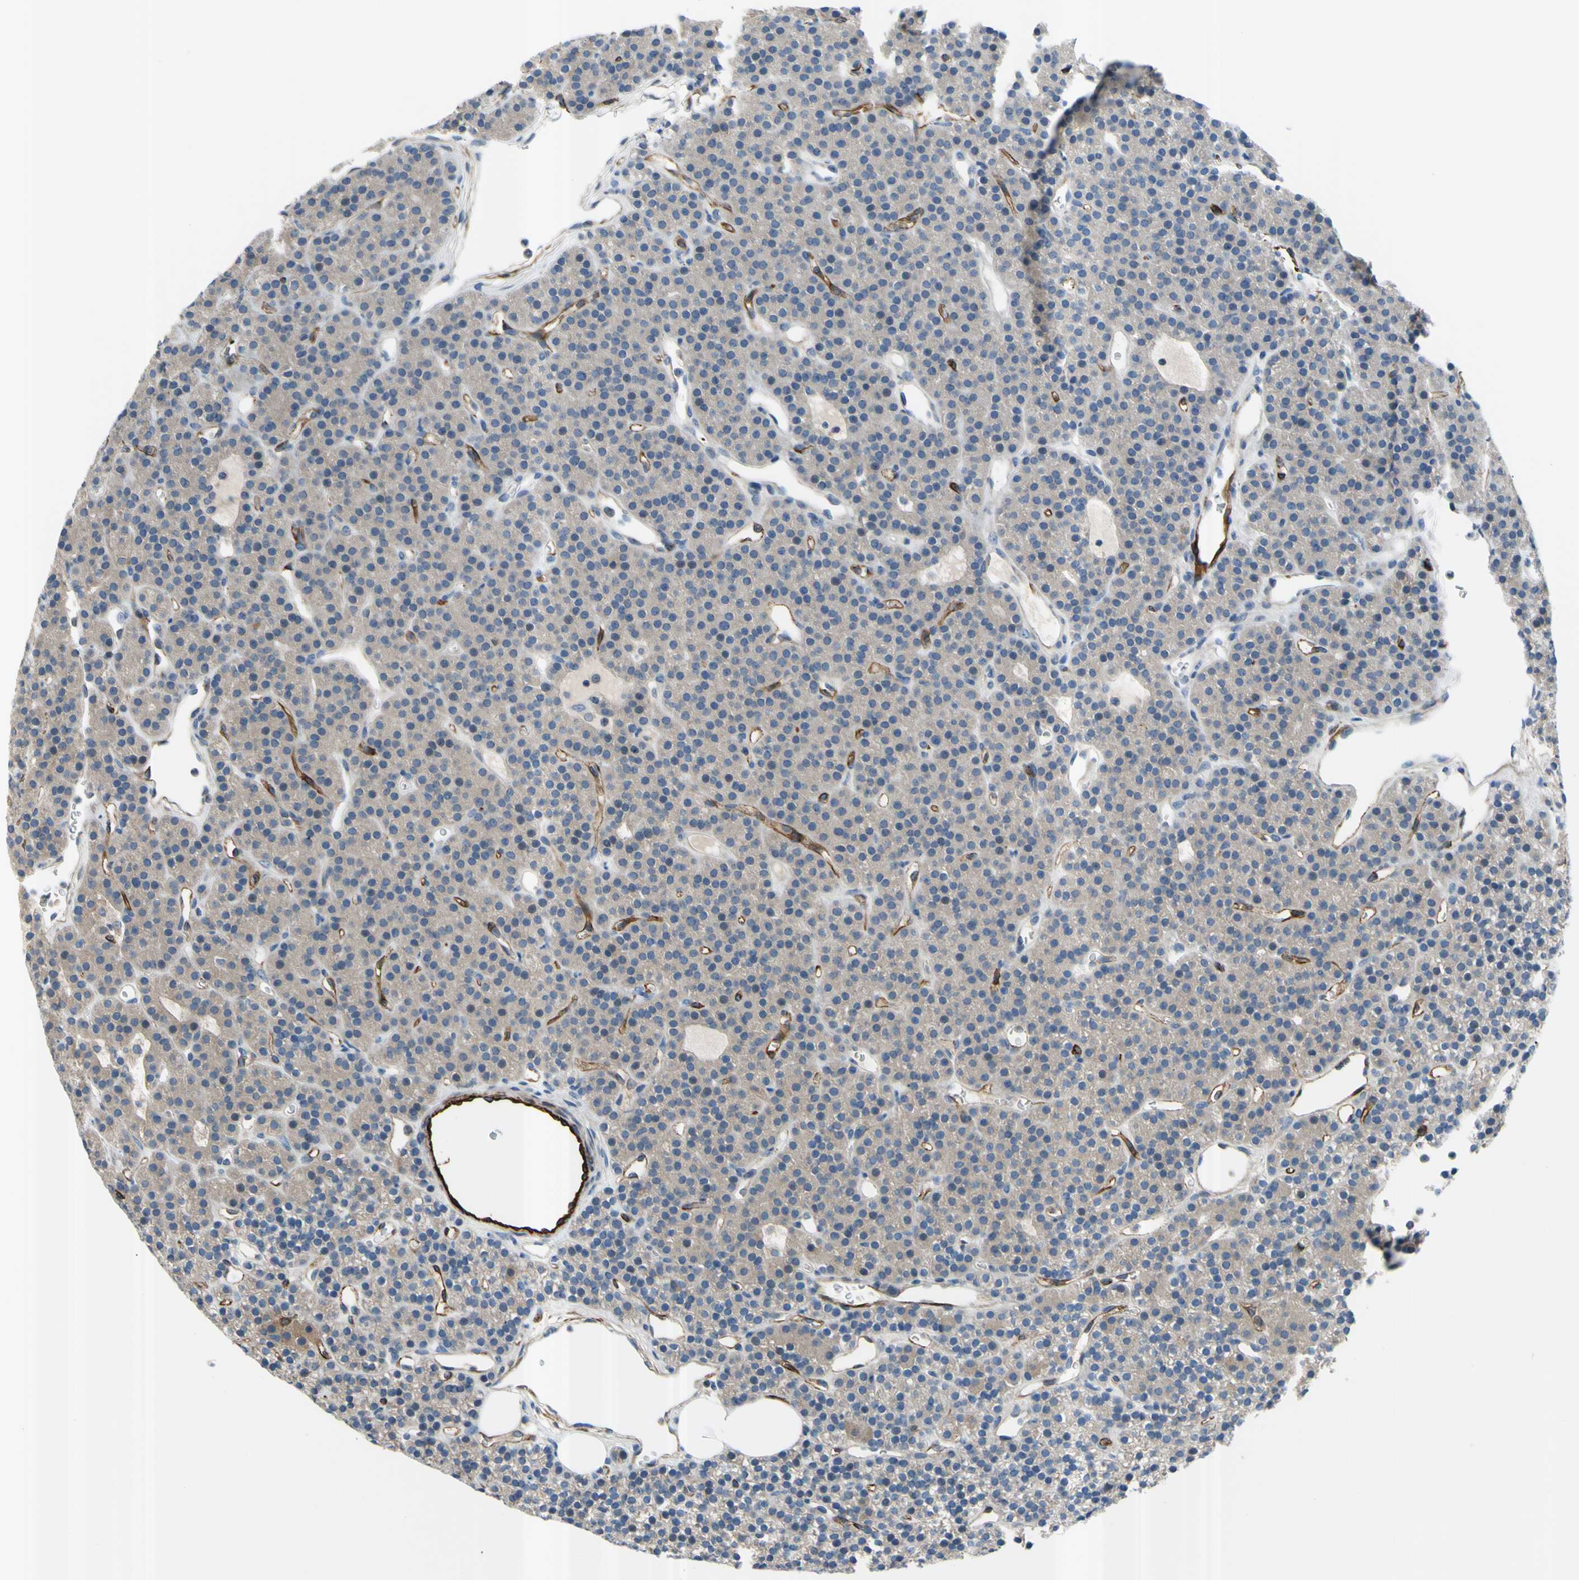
{"staining": {"intensity": "weak", "quantity": ">75%", "location": "cytoplasmic/membranous"}, "tissue": "parathyroid gland", "cell_type": "Glandular cells", "image_type": "normal", "snomed": [{"axis": "morphology", "description": "Normal tissue, NOS"}, {"axis": "morphology", "description": "Hyperplasia, NOS"}, {"axis": "topography", "description": "Parathyroid gland"}], "caption": "High-power microscopy captured an IHC micrograph of benign parathyroid gland, revealing weak cytoplasmic/membranous staining in about >75% of glandular cells.", "gene": "PRRG2", "patient": {"sex": "male", "age": 44}}